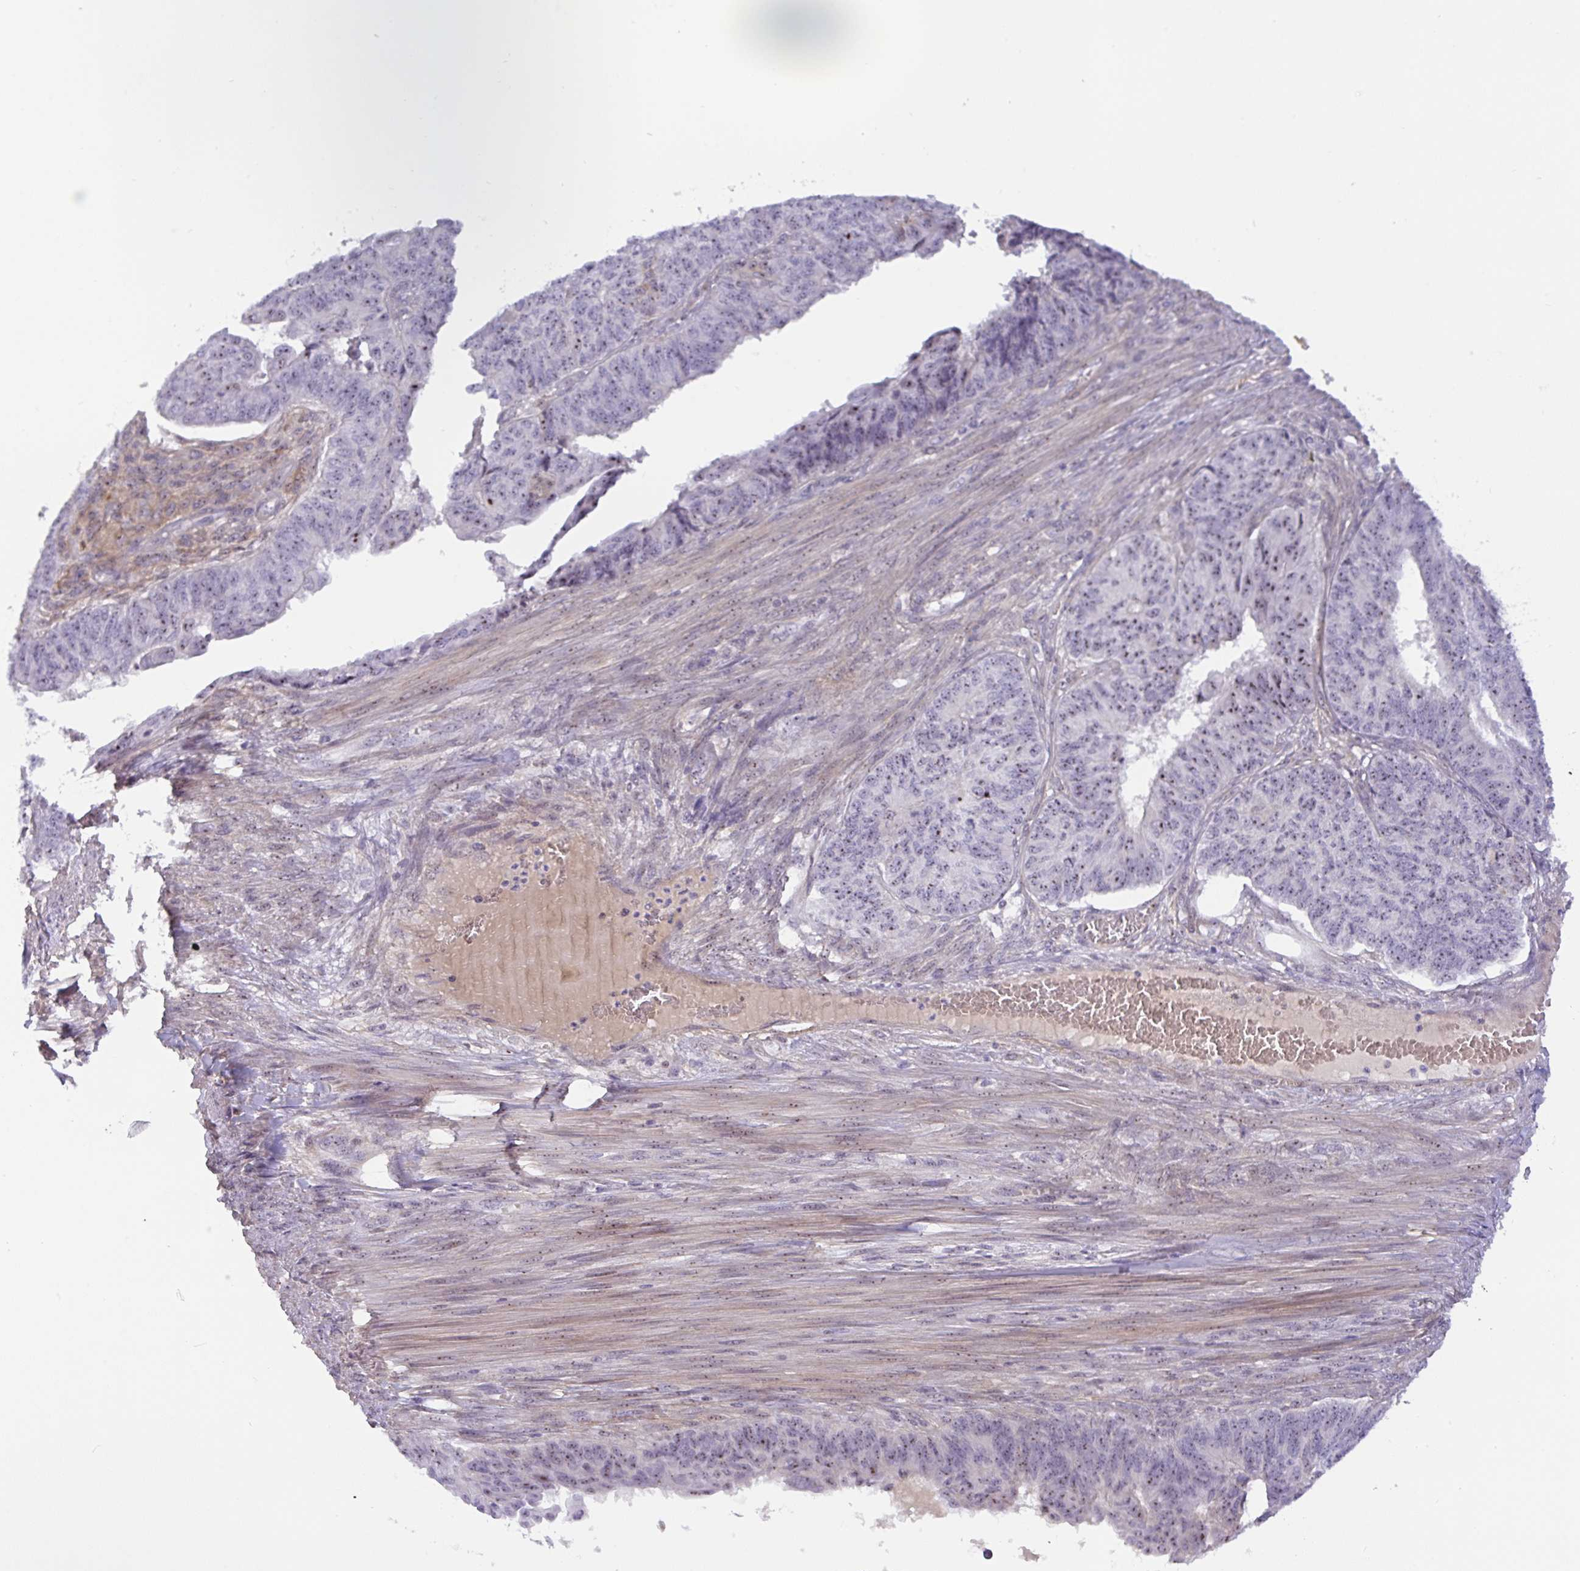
{"staining": {"intensity": "weak", "quantity": "<25%", "location": "nuclear"}, "tissue": "endometrial cancer", "cell_type": "Tumor cells", "image_type": "cancer", "snomed": [{"axis": "morphology", "description": "Adenocarcinoma, NOS"}, {"axis": "topography", "description": "Endometrium"}], "caption": "Micrograph shows no protein staining in tumor cells of endometrial cancer (adenocarcinoma) tissue. (Immunohistochemistry (ihc), brightfield microscopy, high magnification).", "gene": "MXRA8", "patient": {"sex": "female", "age": 32}}